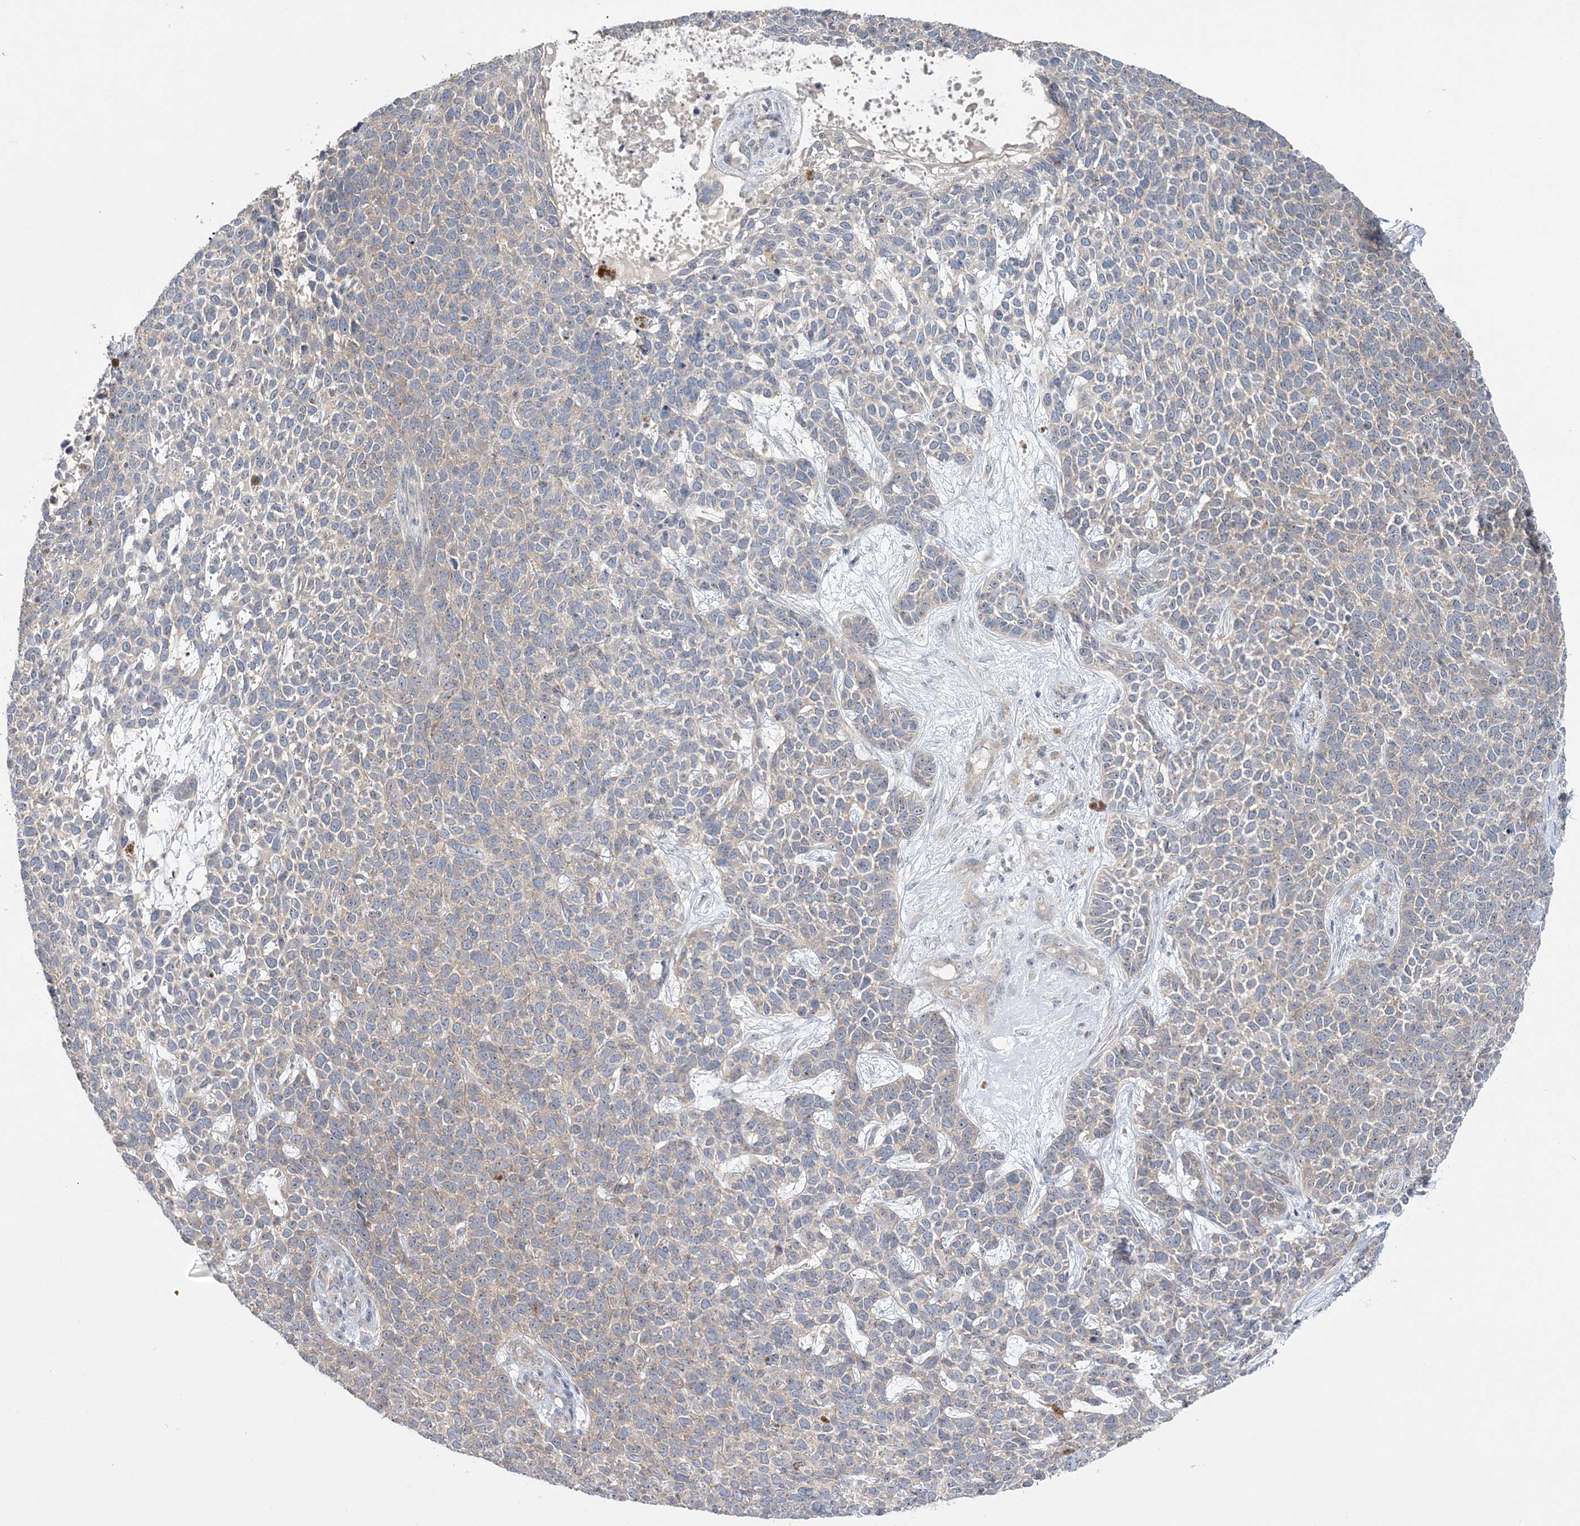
{"staining": {"intensity": "weak", "quantity": "<25%", "location": "cytoplasmic/membranous"}, "tissue": "skin cancer", "cell_type": "Tumor cells", "image_type": "cancer", "snomed": [{"axis": "morphology", "description": "Basal cell carcinoma"}, {"axis": "topography", "description": "Skin"}], "caption": "Immunohistochemistry (IHC) of skin cancer (basal cell carcinoma) shows no staining in tumor cells.", "gene": "MMADHC", "patient": {"sex": "female", "age": 84}}